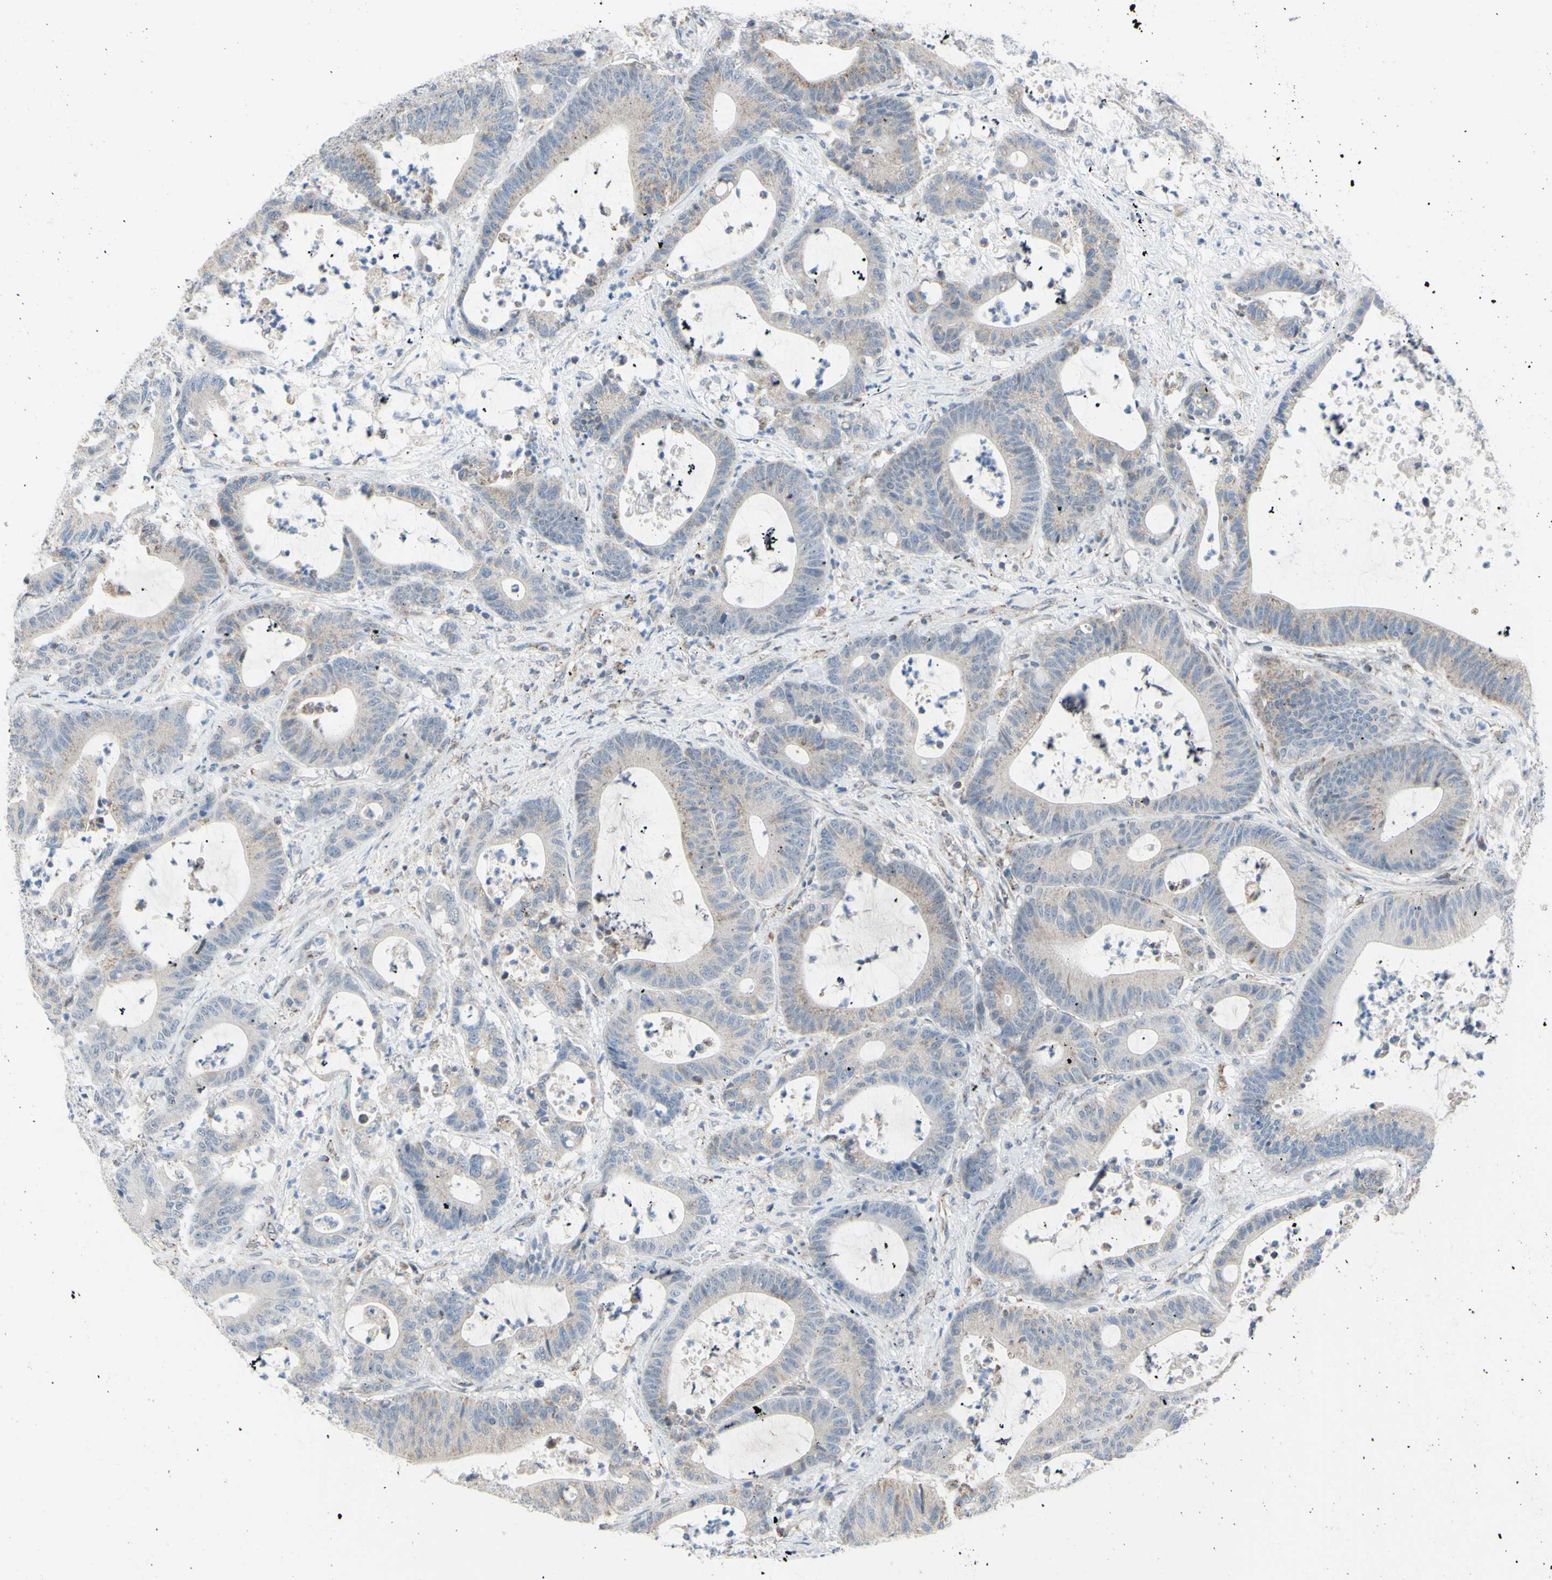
{"staining": {"intensity": "weak", "quantity": "25%-75%", "location": "cytoplasmic/membranous"}, "tissue": "colorectal cancer", "cell_type": "Tumor cells", "image_type": "cancer", "snomed": [{"axis": "morphology", "description": "Adenocarcinoma, NOS"}, {"axis": "topography", "description": "Colon"}], "caption": "Human colorectal cancer (adenocarcinoma) stained for a protein (brown) displays weak cytoplasmic/membranous positive expression in about 25%-75% of tumor cells.", "gene": "GLT8D1", "patient": {"sex": "female", "age": 84}}